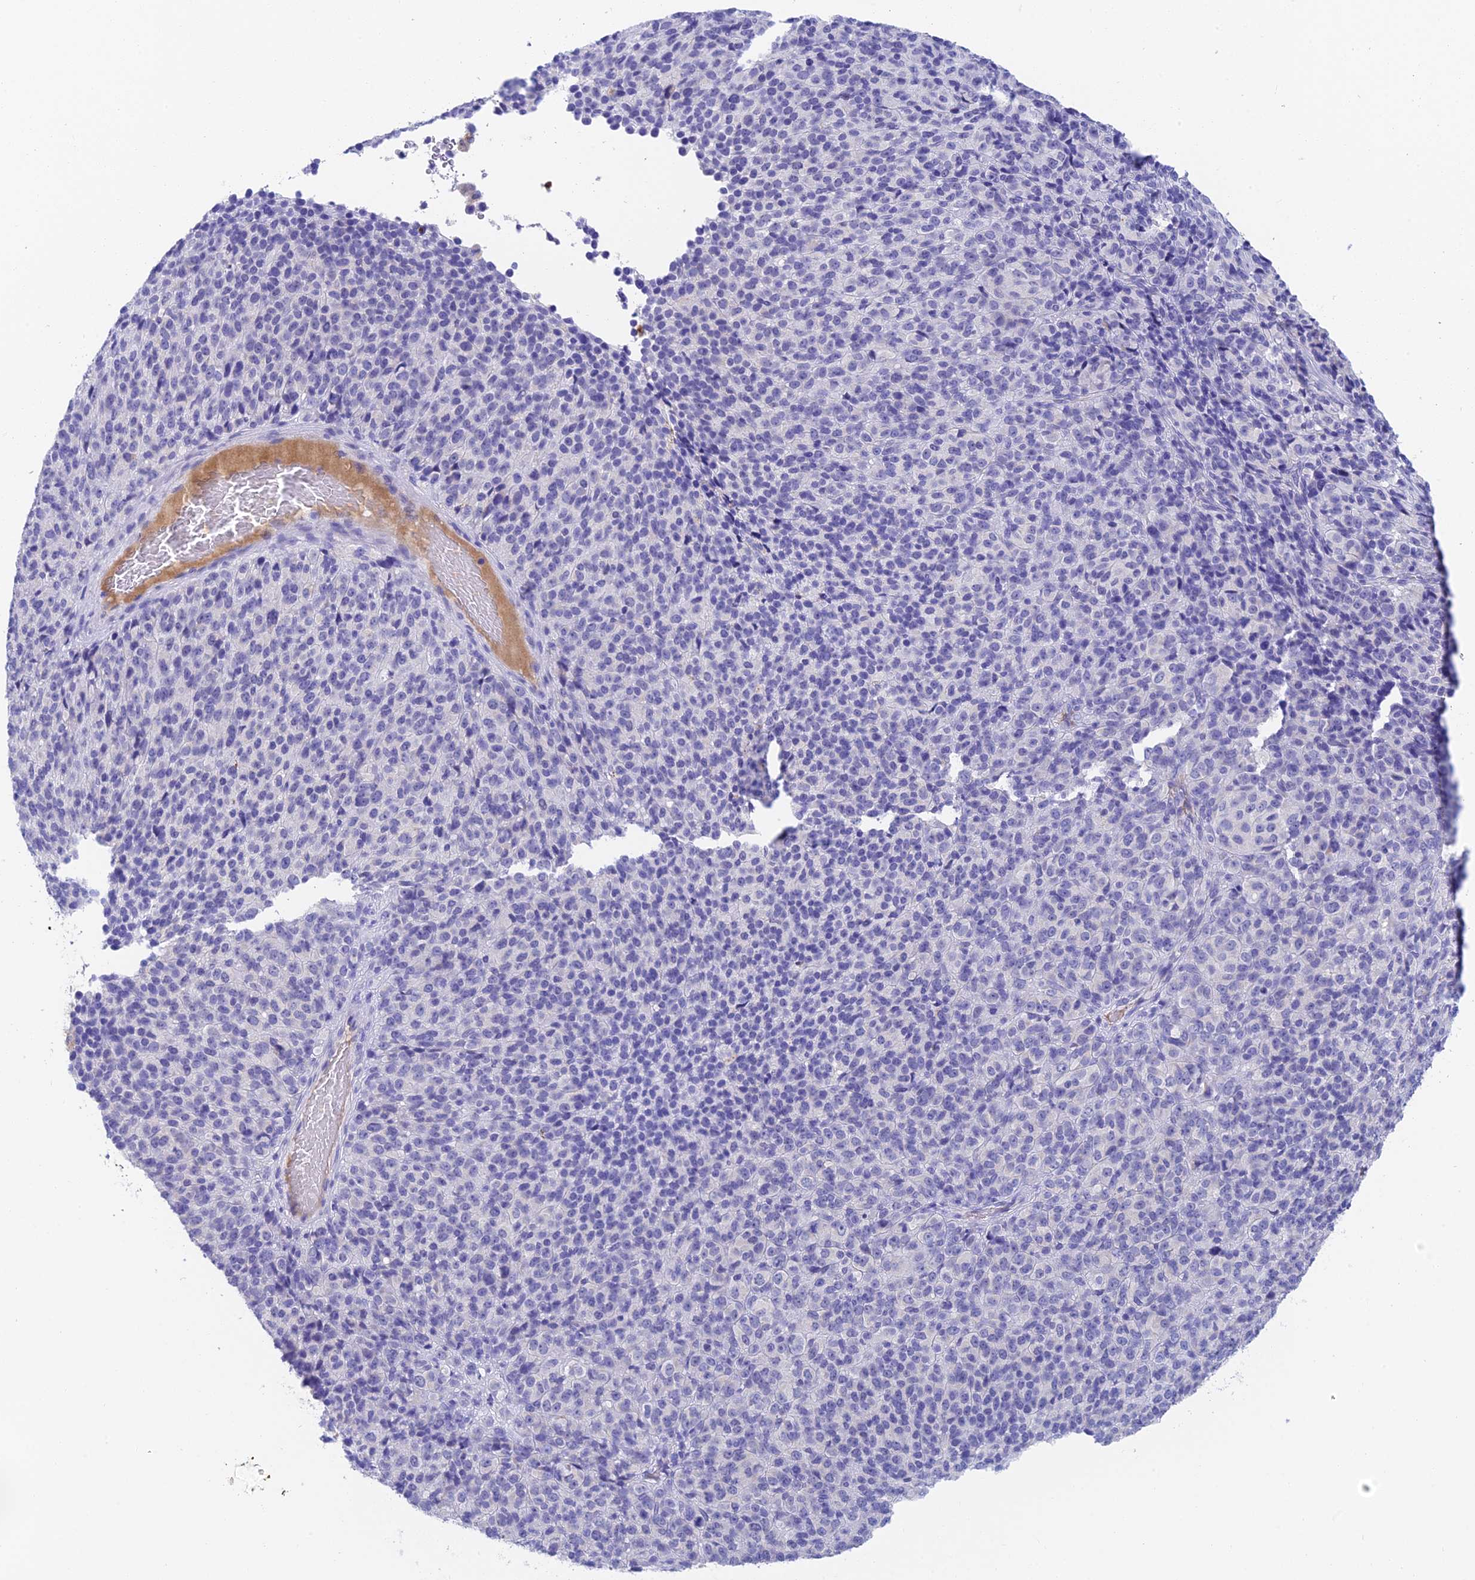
{"staining": {"intensity": "negative", "quantity": "none", "location": "none"}, "tissue": "melanoma", "cell_type": "Tumor cells", "image_type": "cancer", "snomed": [{"axis": "morphology", "description": "Malignant melanoma, Metastatic site"}, {"axis": "topography", "description": "Brain"}], "caption": "Tumor cells are negative for protein expression in human melanoma. (DAB IHC visualized using brightfield microscopy, high magnification).", "gene": "ADAMTS13", "patient": {"sex": "female", "age": 56}}